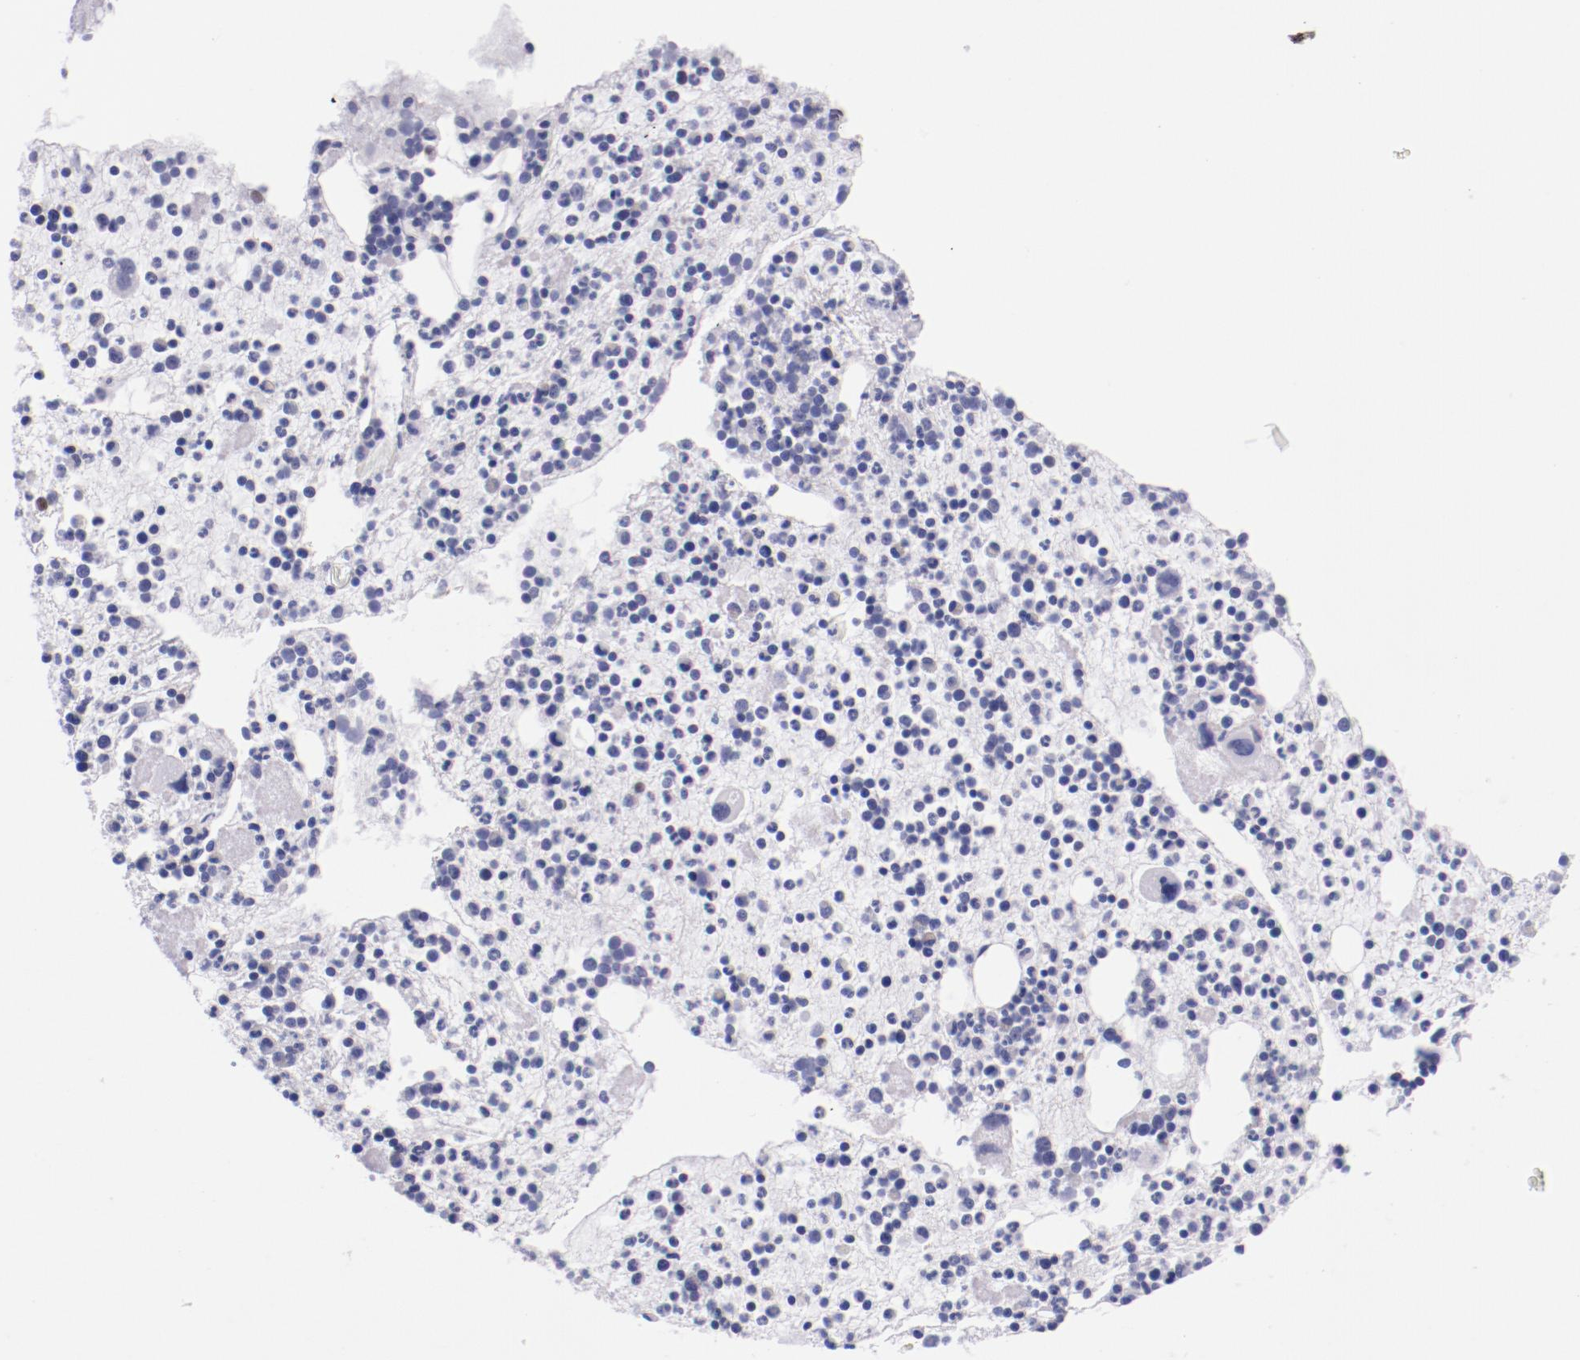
{"staining": {"intensity": "moderate", "quantity": "<25%", "location": "nuclear"}, "tissue": "bone marrow", "cell_type": "Hematopoietic cells", "image_type": "normal", "snomed": [{"axis": "morphology", "description": "Normal tissue, NOS"}, {"axis": "topography", "description": "Bone marrow"}], "caption": "Bone marrow stained with DAB IHC displays low levels of moderate nuclear expression in approximately <25% of hematopoietic cells.", "gene": "IRF4", "patient": {"sex": "male", "age": 15}}